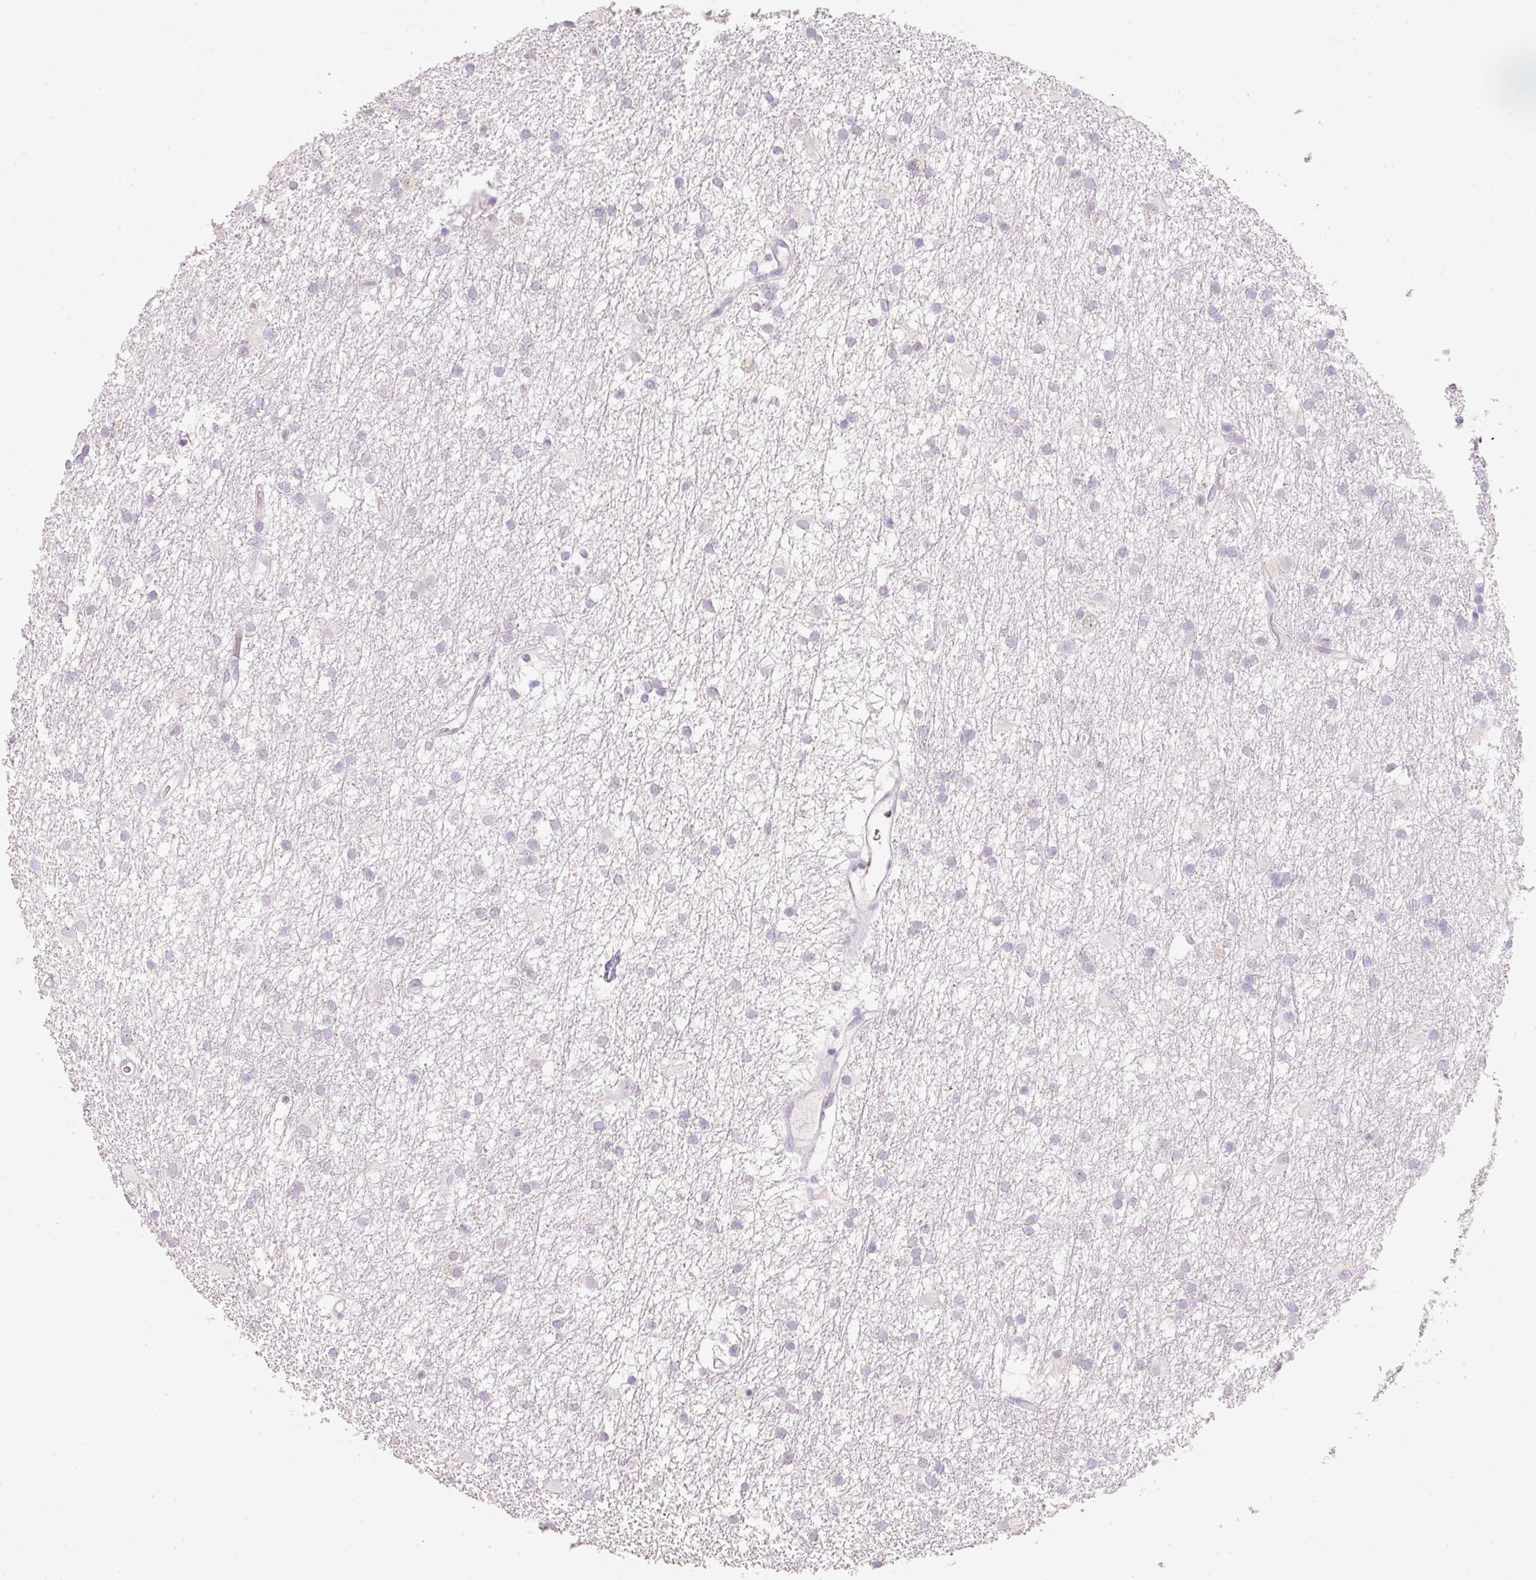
{"staining": {"intensity": "negative", "quantity": "none", "location": "none"}, "tissue": "glioma", "cell_type": "Tumor cells", "image_type": "cancer", "snomed": [{"axis": "morphology", "description": "Glioma, malignant, High grade"}, {"axis": "topography", "description": "Brain"}], "caption": "Immunohistochemistry (IHC) of human glioma shows no expression in tumor cells.", "gene": "ENSG00000206549", "patient": {"sex": "male", "age": 77}}